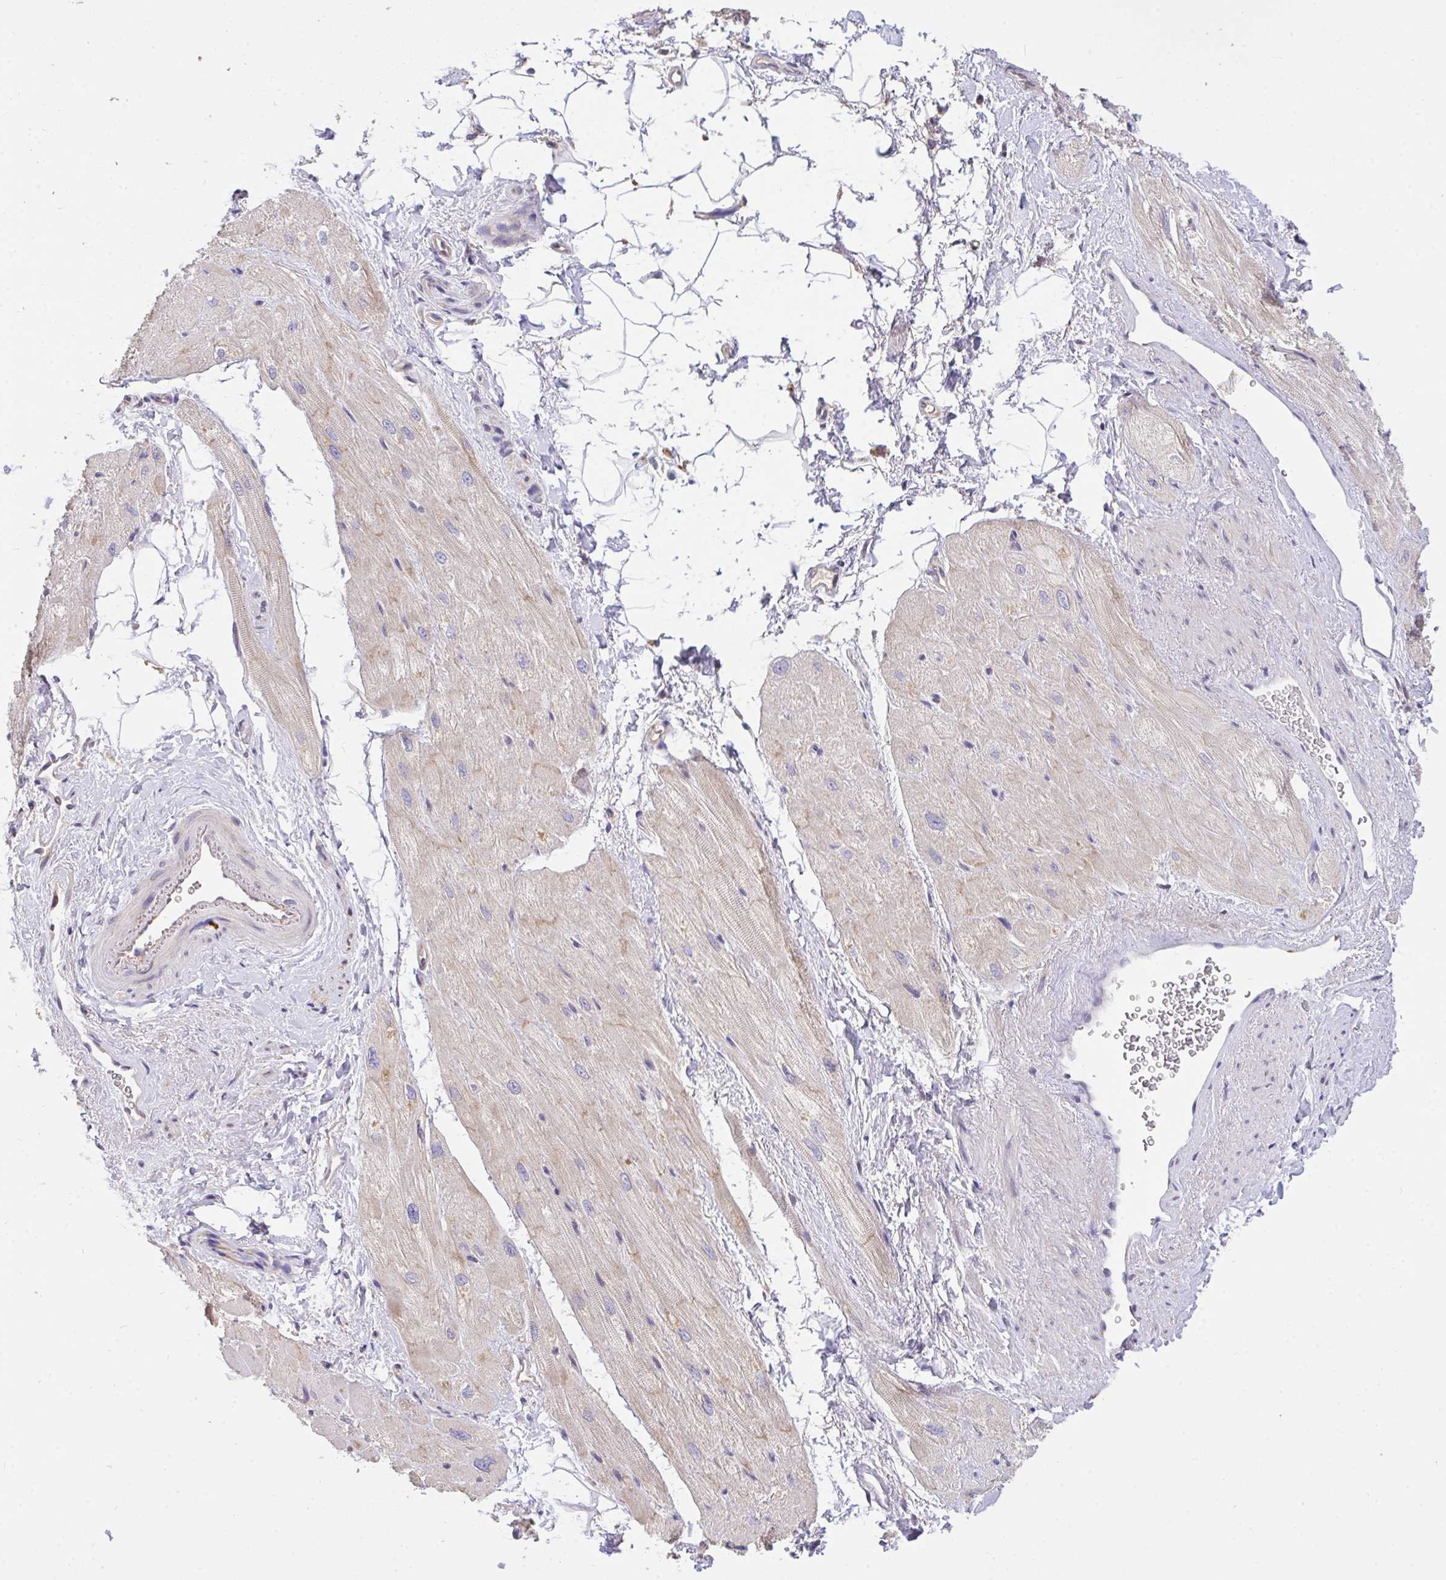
{"staining": {"intensity": "moderate", "quantity": "<25%", "location": "cytoplasmic/membranous"}, "tissue": "heart muscle", "cell_type": "Cardiomyocytes", "image_type": "normal", "snomed": [{"axis": "morphology", "description": "Normal tissue, NOS"}, {"axis": "topography", "description": "Heart"}], "caption": "Moderate cytoplasmic/membranous expression is seen in about <25% of cardiomyocytes in unremarkable heart muscle.", "gene": "C19orf54", "patient": {"sex": "male", "age": 62}}